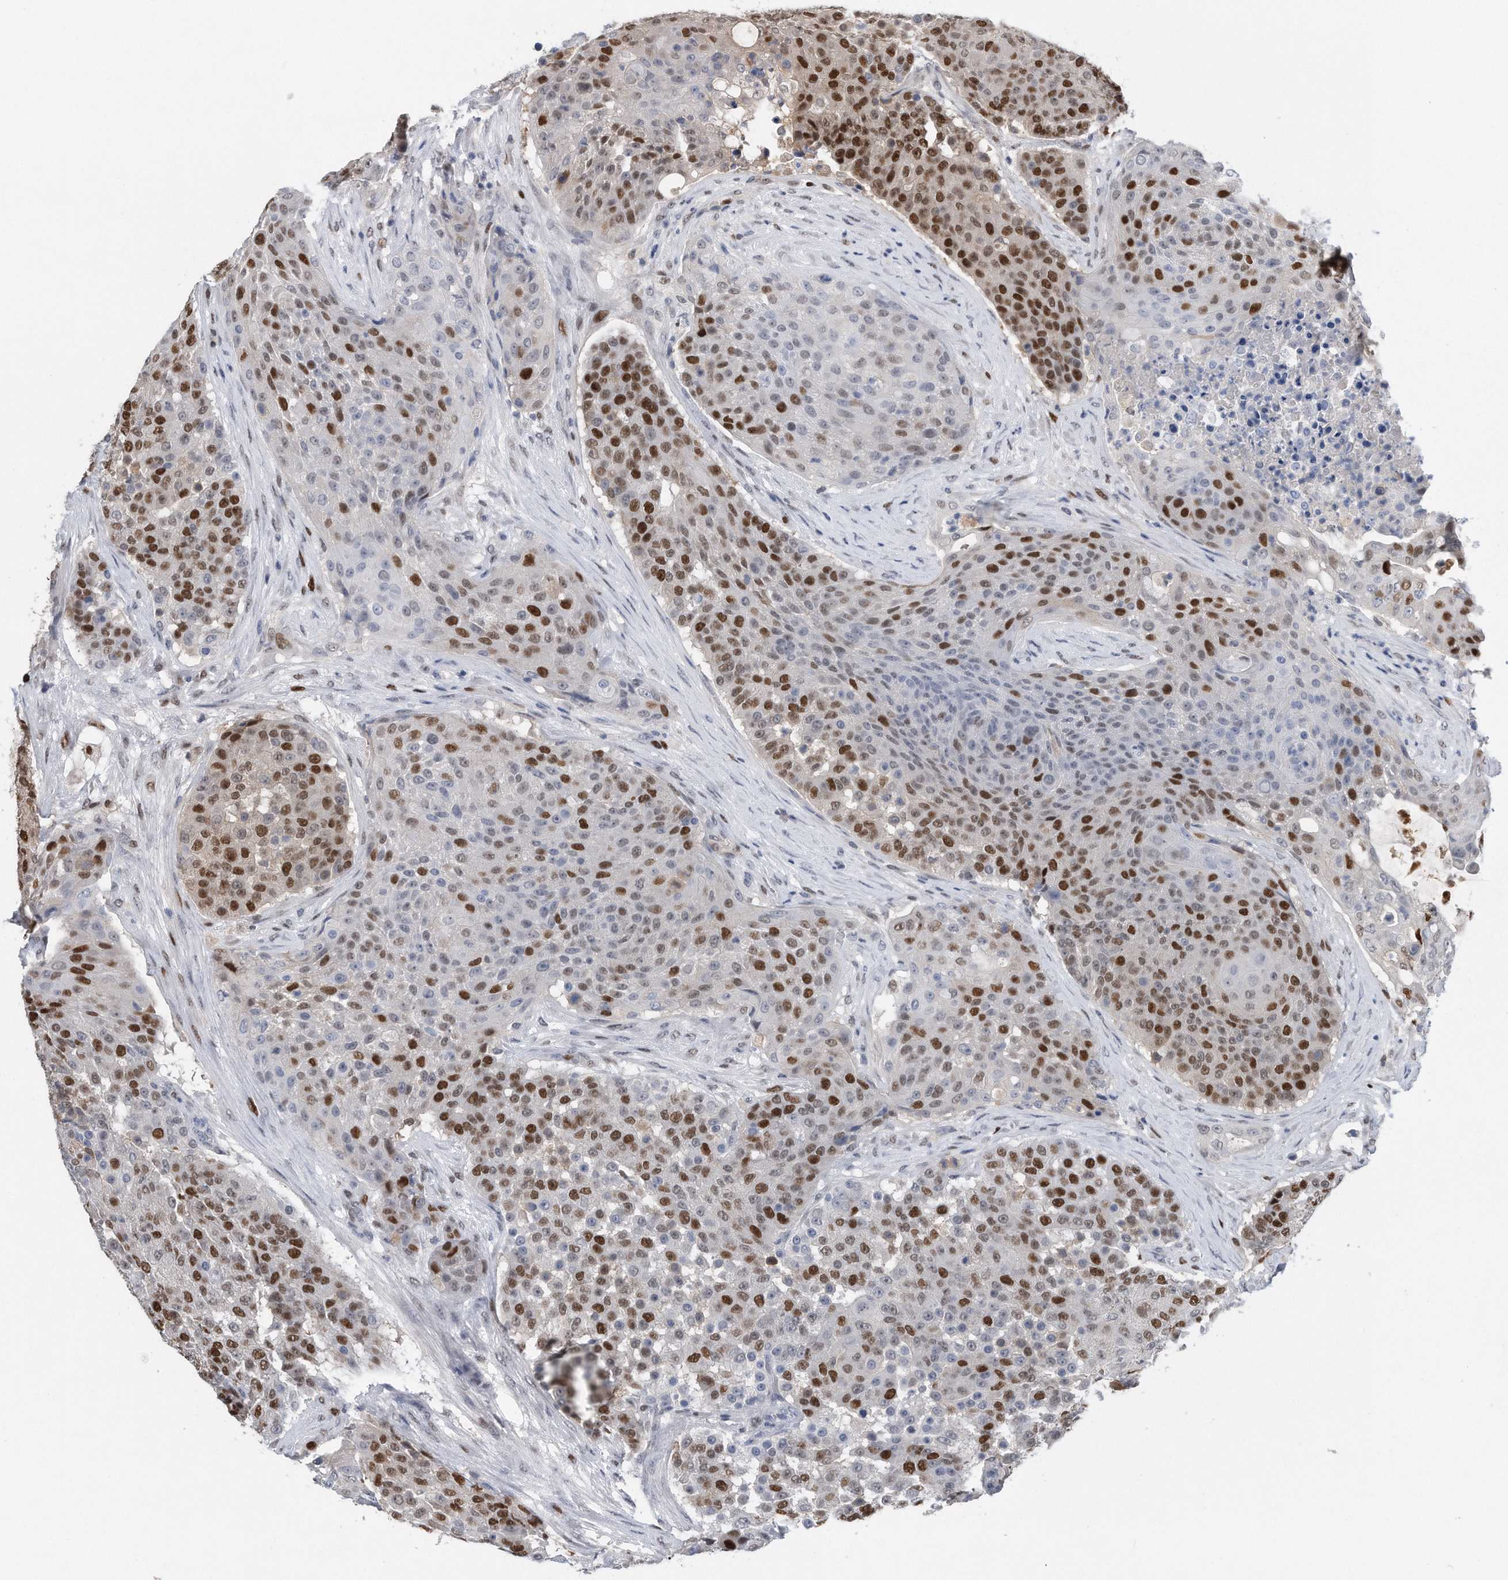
{"staining": {"intensity": "strong", "quantity": "25%-75%", "location": "nuclear"}, "tissue": "urothelial cancer", "cell_type": "Tumor cells", "image_type": "cancer", "snomed": [{"axis": "morphology", "description": "Urothelial carcinoma, High grade"}, {"axis": "topography", "description": "Urinary bladder"}], "caption": "The photomicrograph demonstrates immunohistochemical staining of urothelial cancer. There is strong nuclear positivity is appreciated in approximately 25%-75% of tumor cells.", "gene": "PCNA", "patient": {"sex": "female", "age": 63}}